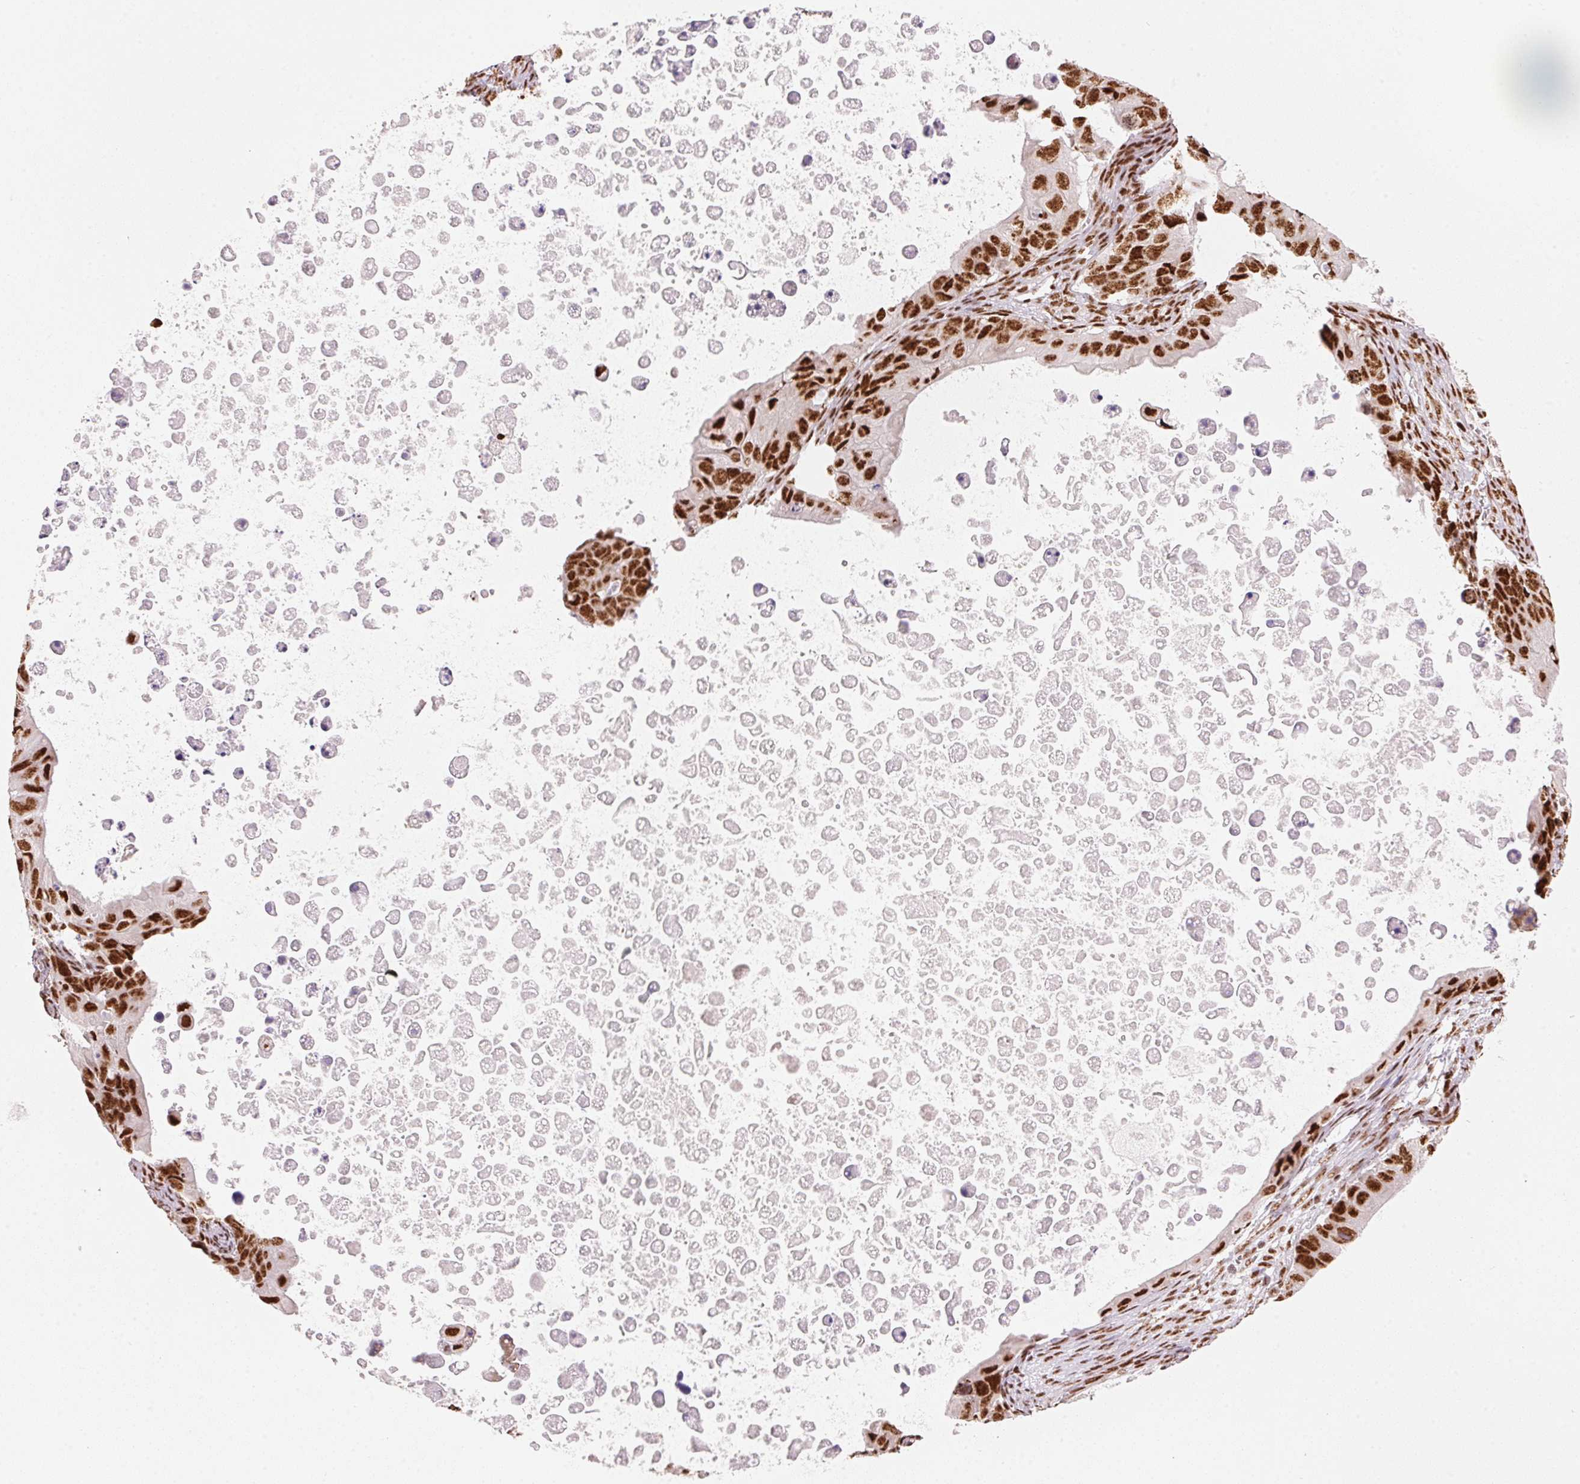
{"staining": {"intensity": "strong", "quantity": ">75%", "location": "nuclear"}, "tissue": "ovarian cancer", "cell_type": "Tumor cells", "image_type": "cancer", "snomed": [{"axis": "morphology", "description": "Cystadenocarcinoma, mucinous, NOS"}, {"axis": "topography", "description": "Ovary"}], "caption": "A histopathology image showing strong nuclear staining in about >75% of tumor cells in mucinous cystadenocarcinoma (ovarian), as visualized by brown immunohistochemical staining.", "gene": "NXF1", "patient": {"sex": "female", "age": 64}}